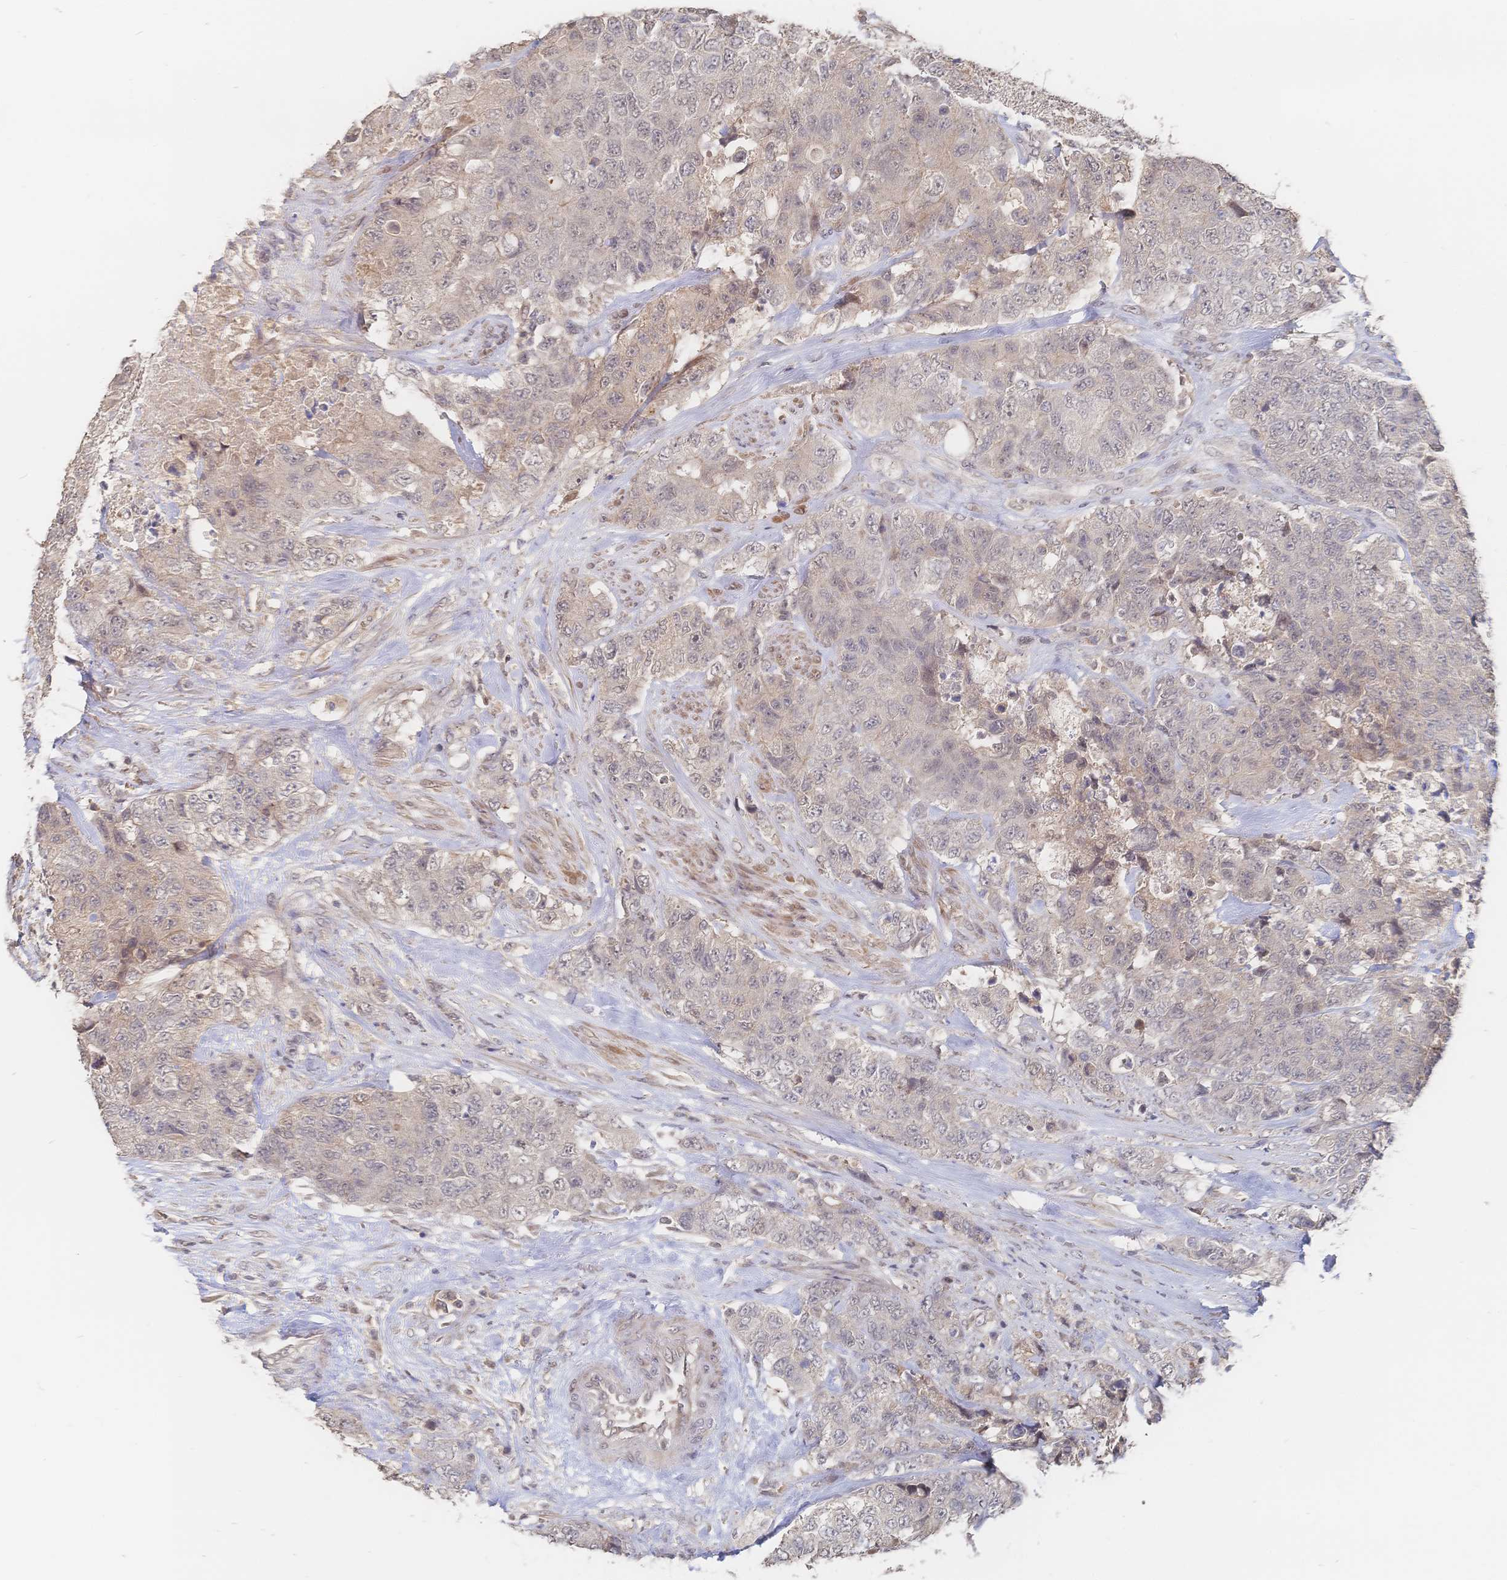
{"staining": {"intensity": "weak", "quantity": "<25%", "location": "nuclear"}, "tissue": "urothelial cancer", "cell_type": "Tumor cells", "image_type": "cancer", "snomed": [{"axis": "morphology", "description": "Urothelial carcinoma, High grade"}, {"axis": "topography", "description": "Urinary bladder"}], "caption": "Tumor cells show no significant protein positivity in high-grade urothelial carcinoma. (Brightfield microscopy of DAB (3,3'-diaminobenzidine) IHC at high magnification).", "gene": "LRP5", "patient": {"sex": "female", "age": 78}}